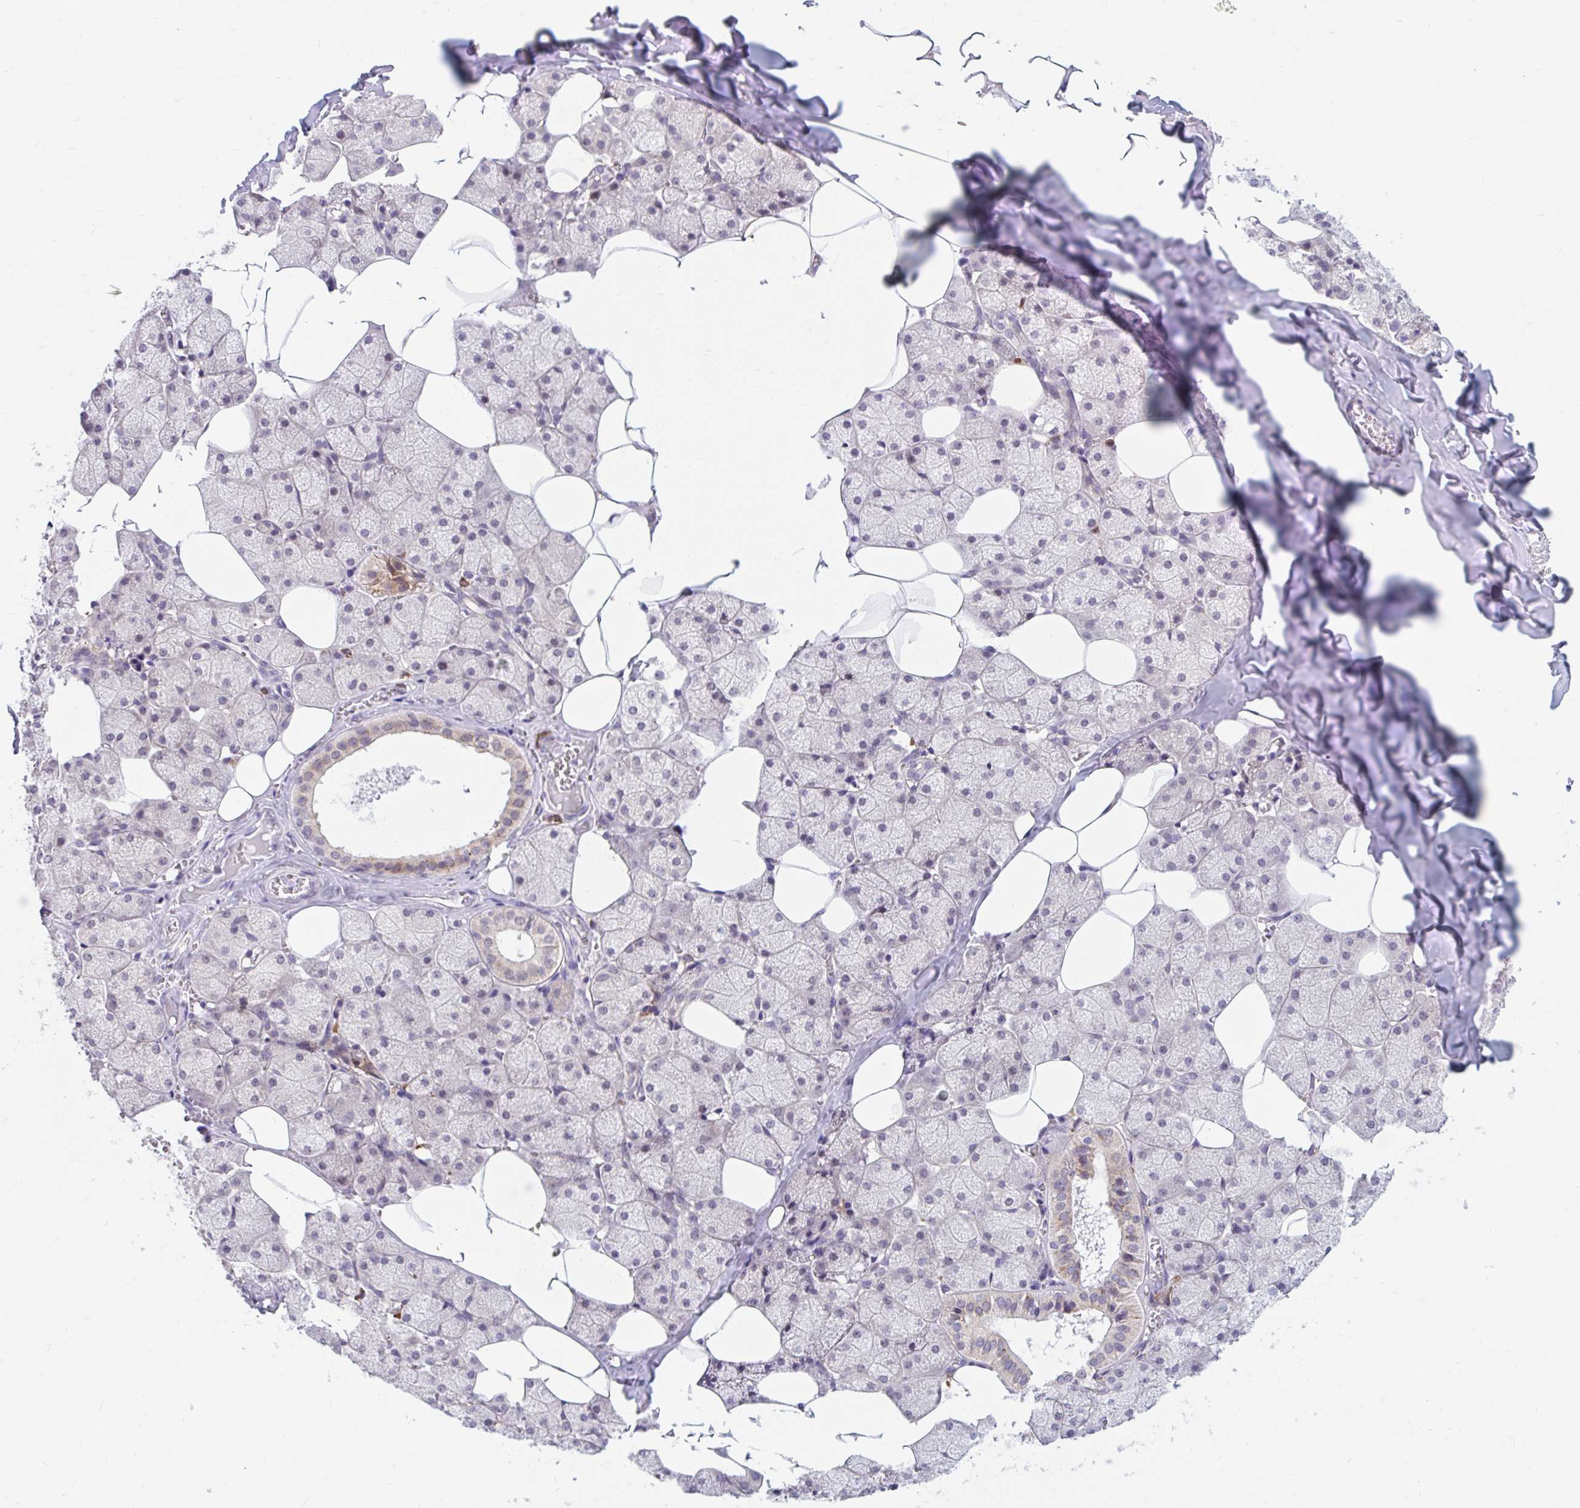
{"staining": {"intensity": "moderate", "quantity": "<25%", "location": "cytoplasmic/membranous"}, "tissue": "salivary gland", "cell_type": "Glandular cells", "image_type": "normal", "snomed": [{"axis": "morphology", "description": "Normal tissue, NOS"}, {"axis": "topography", "description": "Salivary gland"}, {"axis": "topography", "description": "Peripheral nerve tissue"}], "caption": "The immunohistochemical stain labels moderate cytoplasmic/membranous positivity in glandular cells of benign salivary gland.", "gene": "SRSF10", "patient": {"sex": "male", "age": 38}}